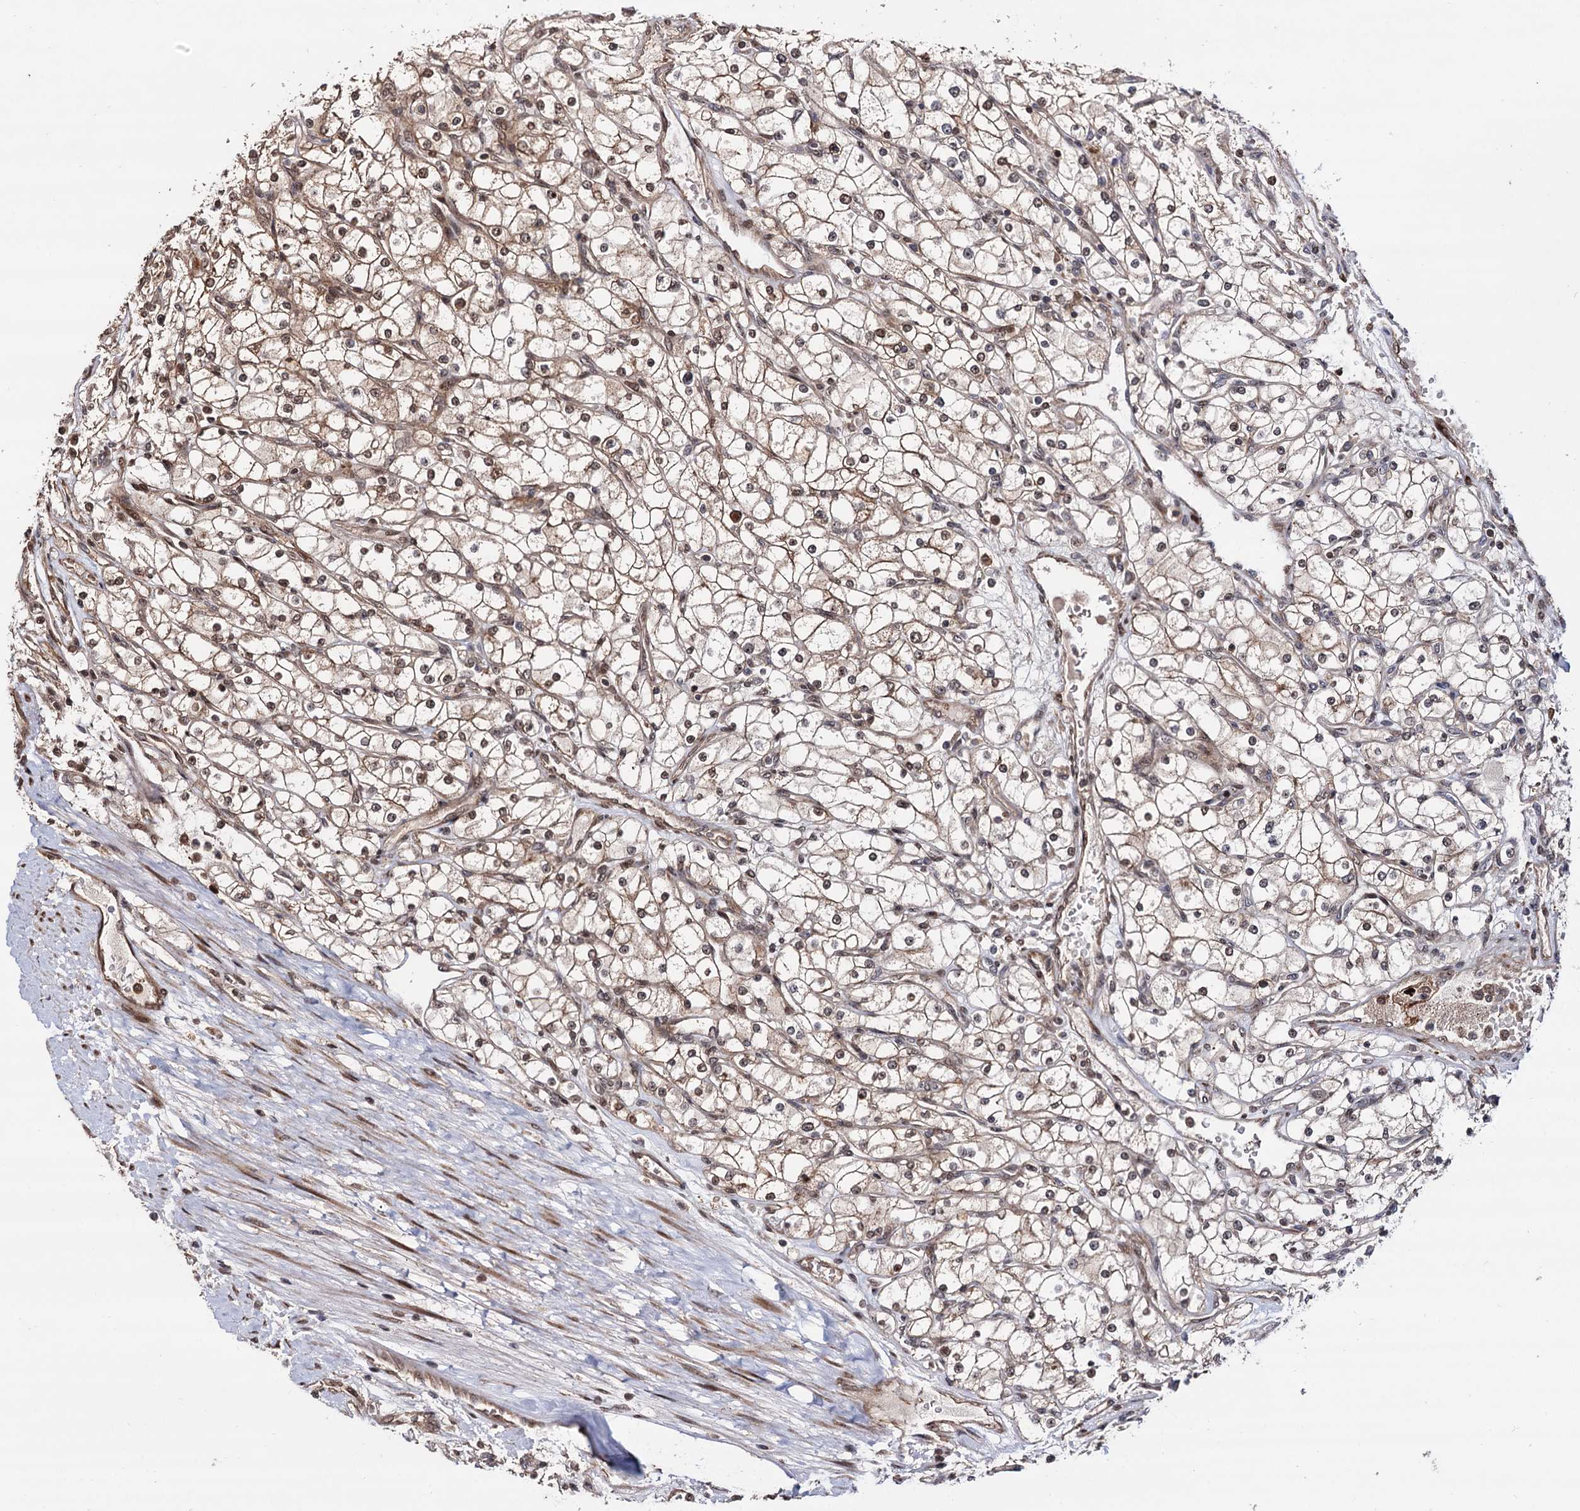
{"staining": {"intensity": "moderate", "quantity": "25%-75%", "location": "cytoplasmic/membranous,nuclear"}, "tissue": "renal cancer", "cell_type": "Tumor cells", "image_type": "cancer", "snomed": [{"axis": "morphology", "description": "Adenocarcinoma, NOS"}, {"axis": "topography", "description": "Kidney"}], "caption": "Protein staining demonstrates moderate cytoplasmic/membranous and nuclear positivity in about 25%-75% of tumor cells in renal cancer (adenocarcinoma).", "gene": "PIGB", "patient": {"sex": "male", "age": 80}}